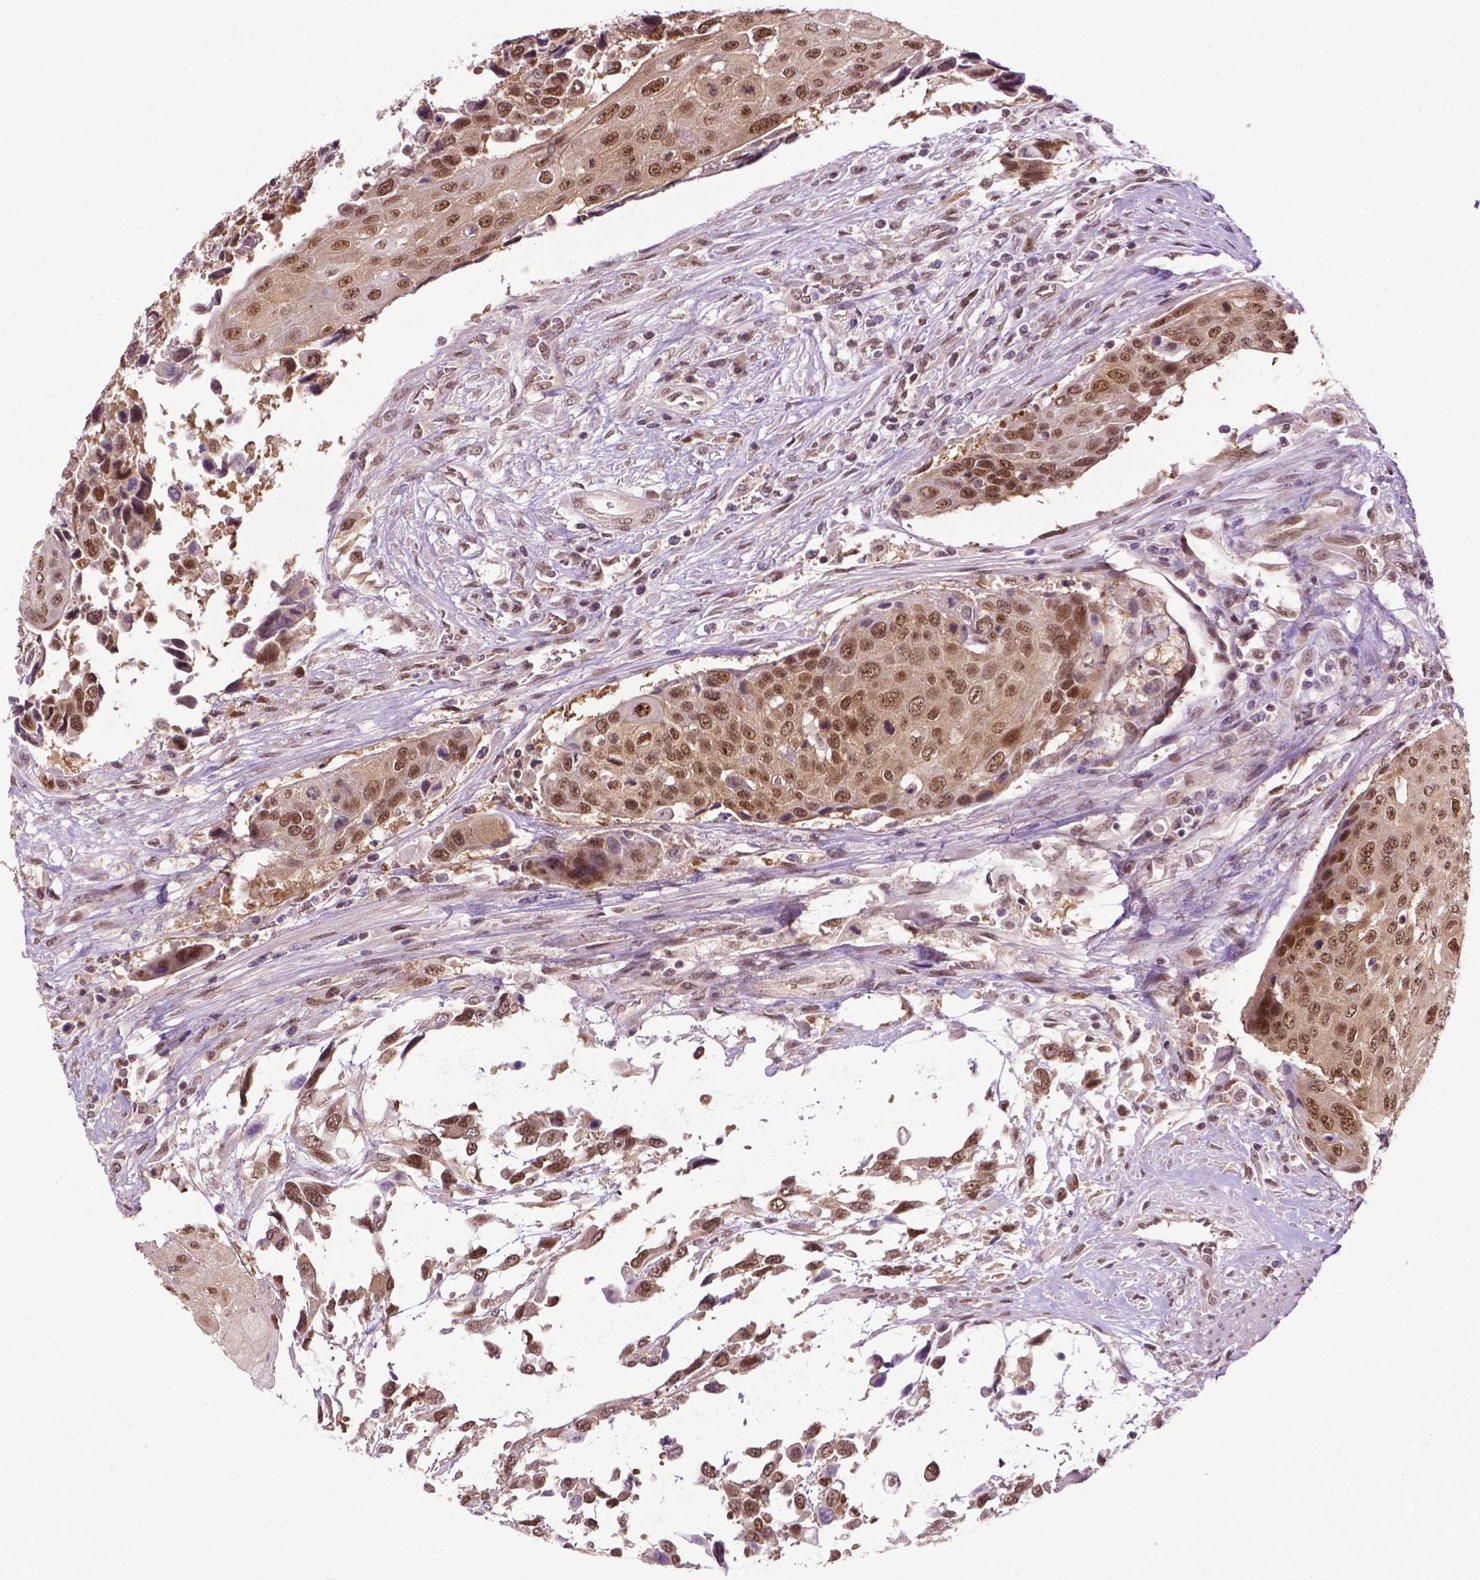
{"staining": {"intensity": "moderate", "quantity": ">75%", "location": "nuclear"}, "tissue": "urothelial cancer", "cell_type": "Tumor cells", "image_type": "cancer", "snomed": [{"axis": "morphology", "description": "Urothelial carcinoma, High grade"}, {"axis": "topography", "description": "Urinary bladder"}], "caption": "This image reveals IHC staining of urothelial cancer, with medium moderate nuclear staining in approximately >75% of tumor cells.", "gene": "UBQLN4", "patient": {"sex": "female", "age": 70}}